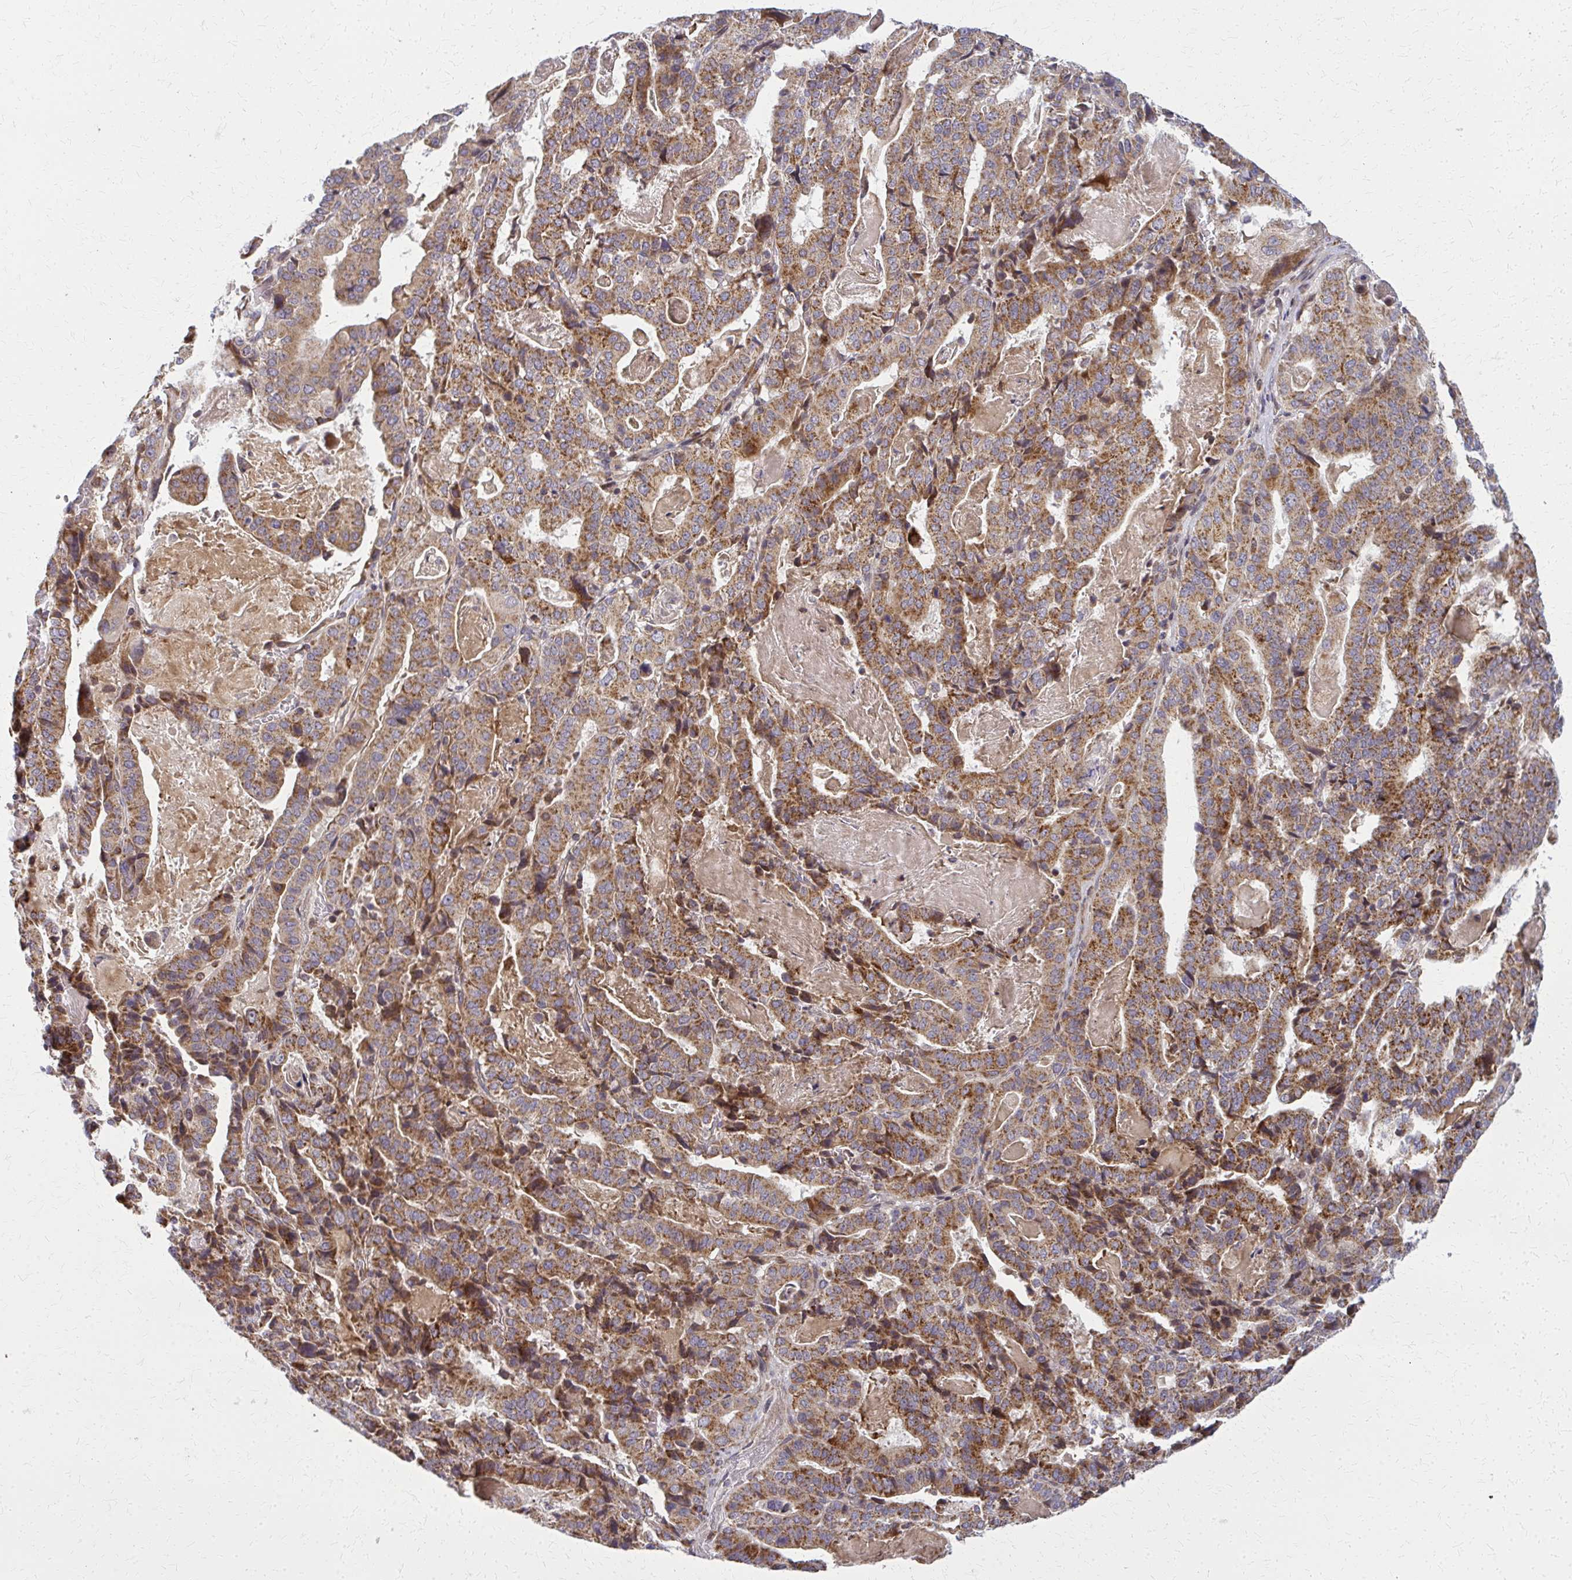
{"staining": {"intensity": "moderate", "quantity": ">75%", "location": "cytoplasmic/membranous"}, "tissue": "stomach cancer", "cell_type": "Tumor cells", "image_type": "cancer", "snomed": [{"axis": "morphology", "description": "Adenocarcinoma, NOS"}, {"axis": "topography", "description": "Stomach"}], "caption": "Immunohistochemical staining of adenocarcinoma (stomach) reveals medium levels of moderate cytoplasmic/membranous positivity in approximately >75% of tumor cells. Using DAB (brown) and hematoxylin (blue) stains, captured at high magnification using brightfield microscopy.", "gene": "MCCC1", "patient": {"sex": "male", "age": 48}}